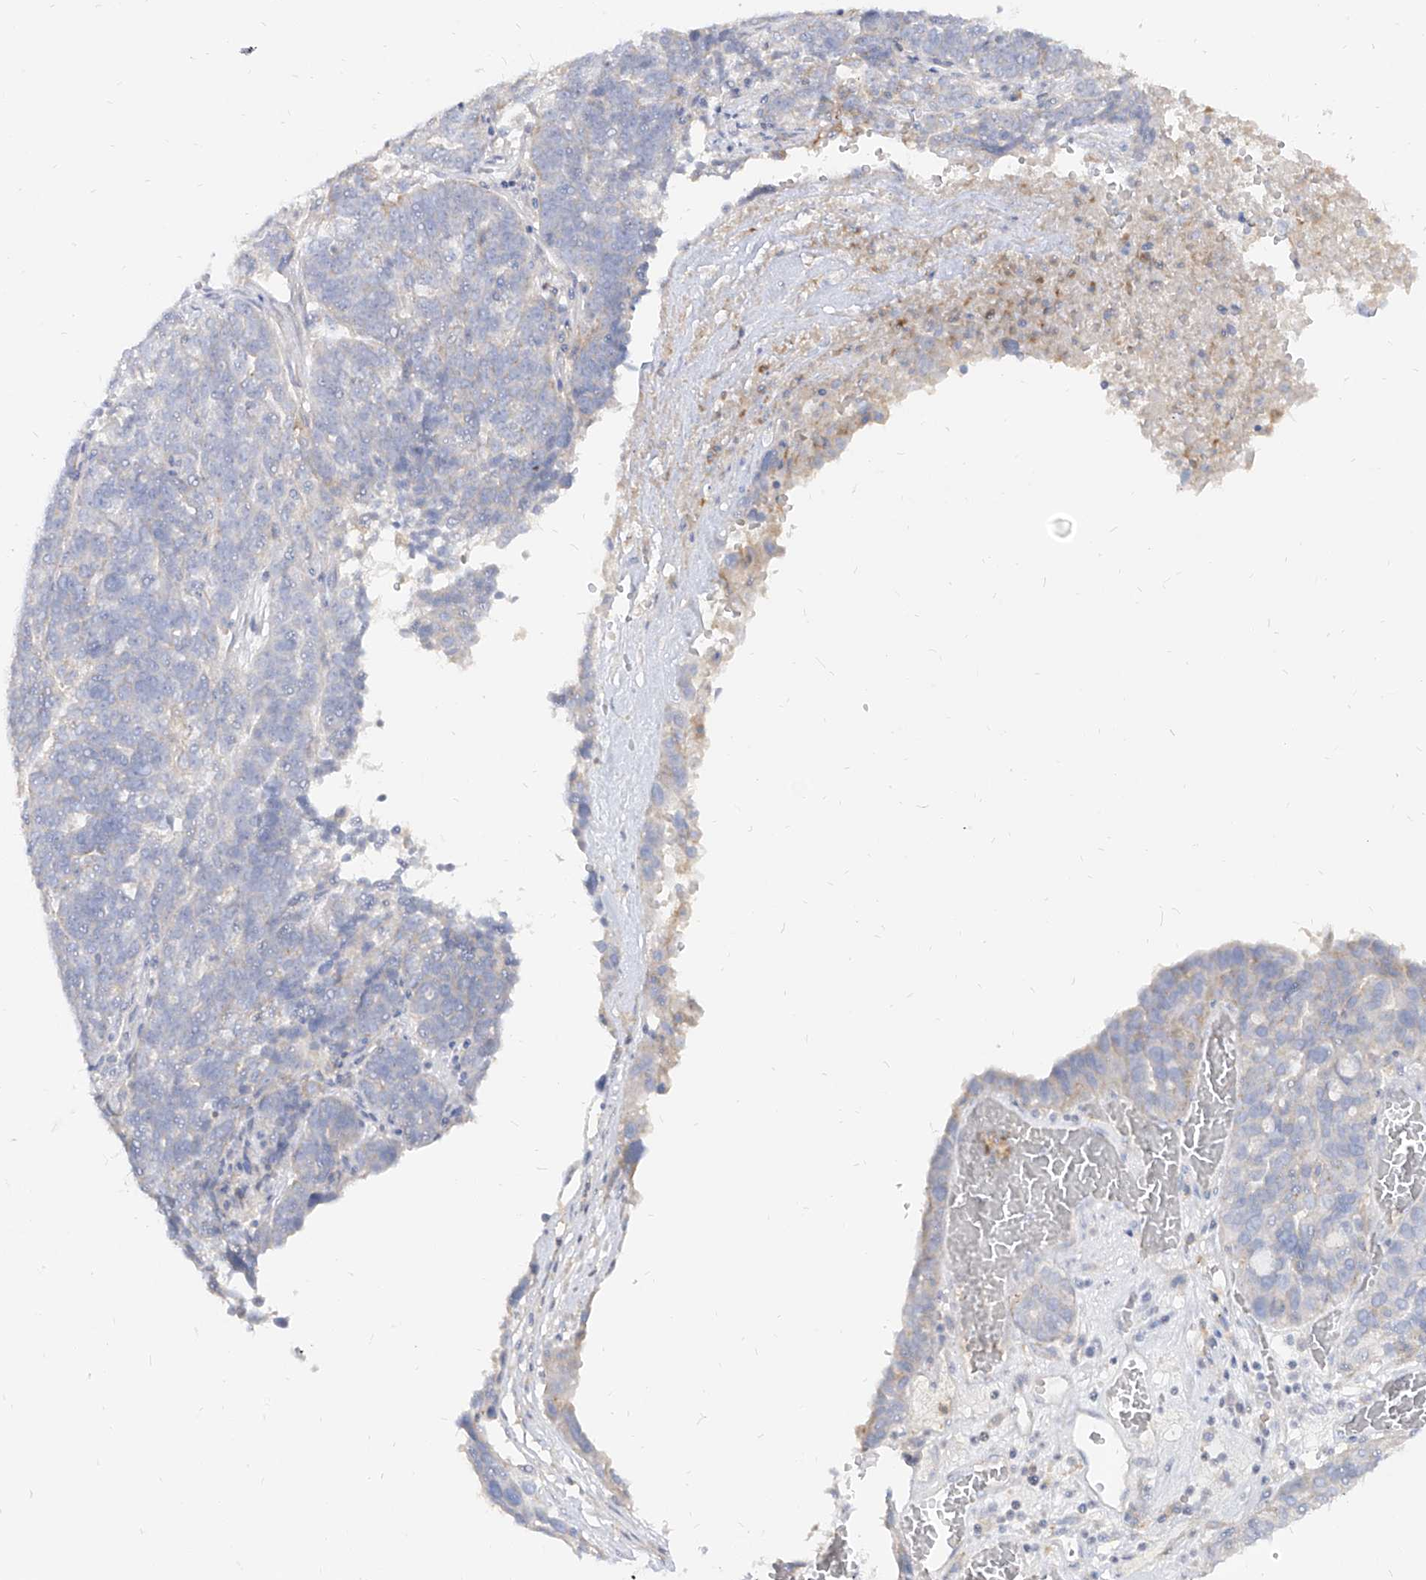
{"staining": {"intensity": "negative", "quantity": "none", "location": "none"}, "tissue": "ovarian cancer", "cell_type": "Tumor cells", "image_type": "cancer", "snomed": [{"axis": "morphology", "description": "Cystadenocarcinoma, serous, NOS"}, {"axis": "topography", "description": "Ovary"}], "caption": "Immunohistochemistry (IHC) of ovarian serous cystadenocarcinoma reveals no positivity in tumor cells.", "gene": "RBFOX3", "patient": {"sex": "female", "age": 59}}